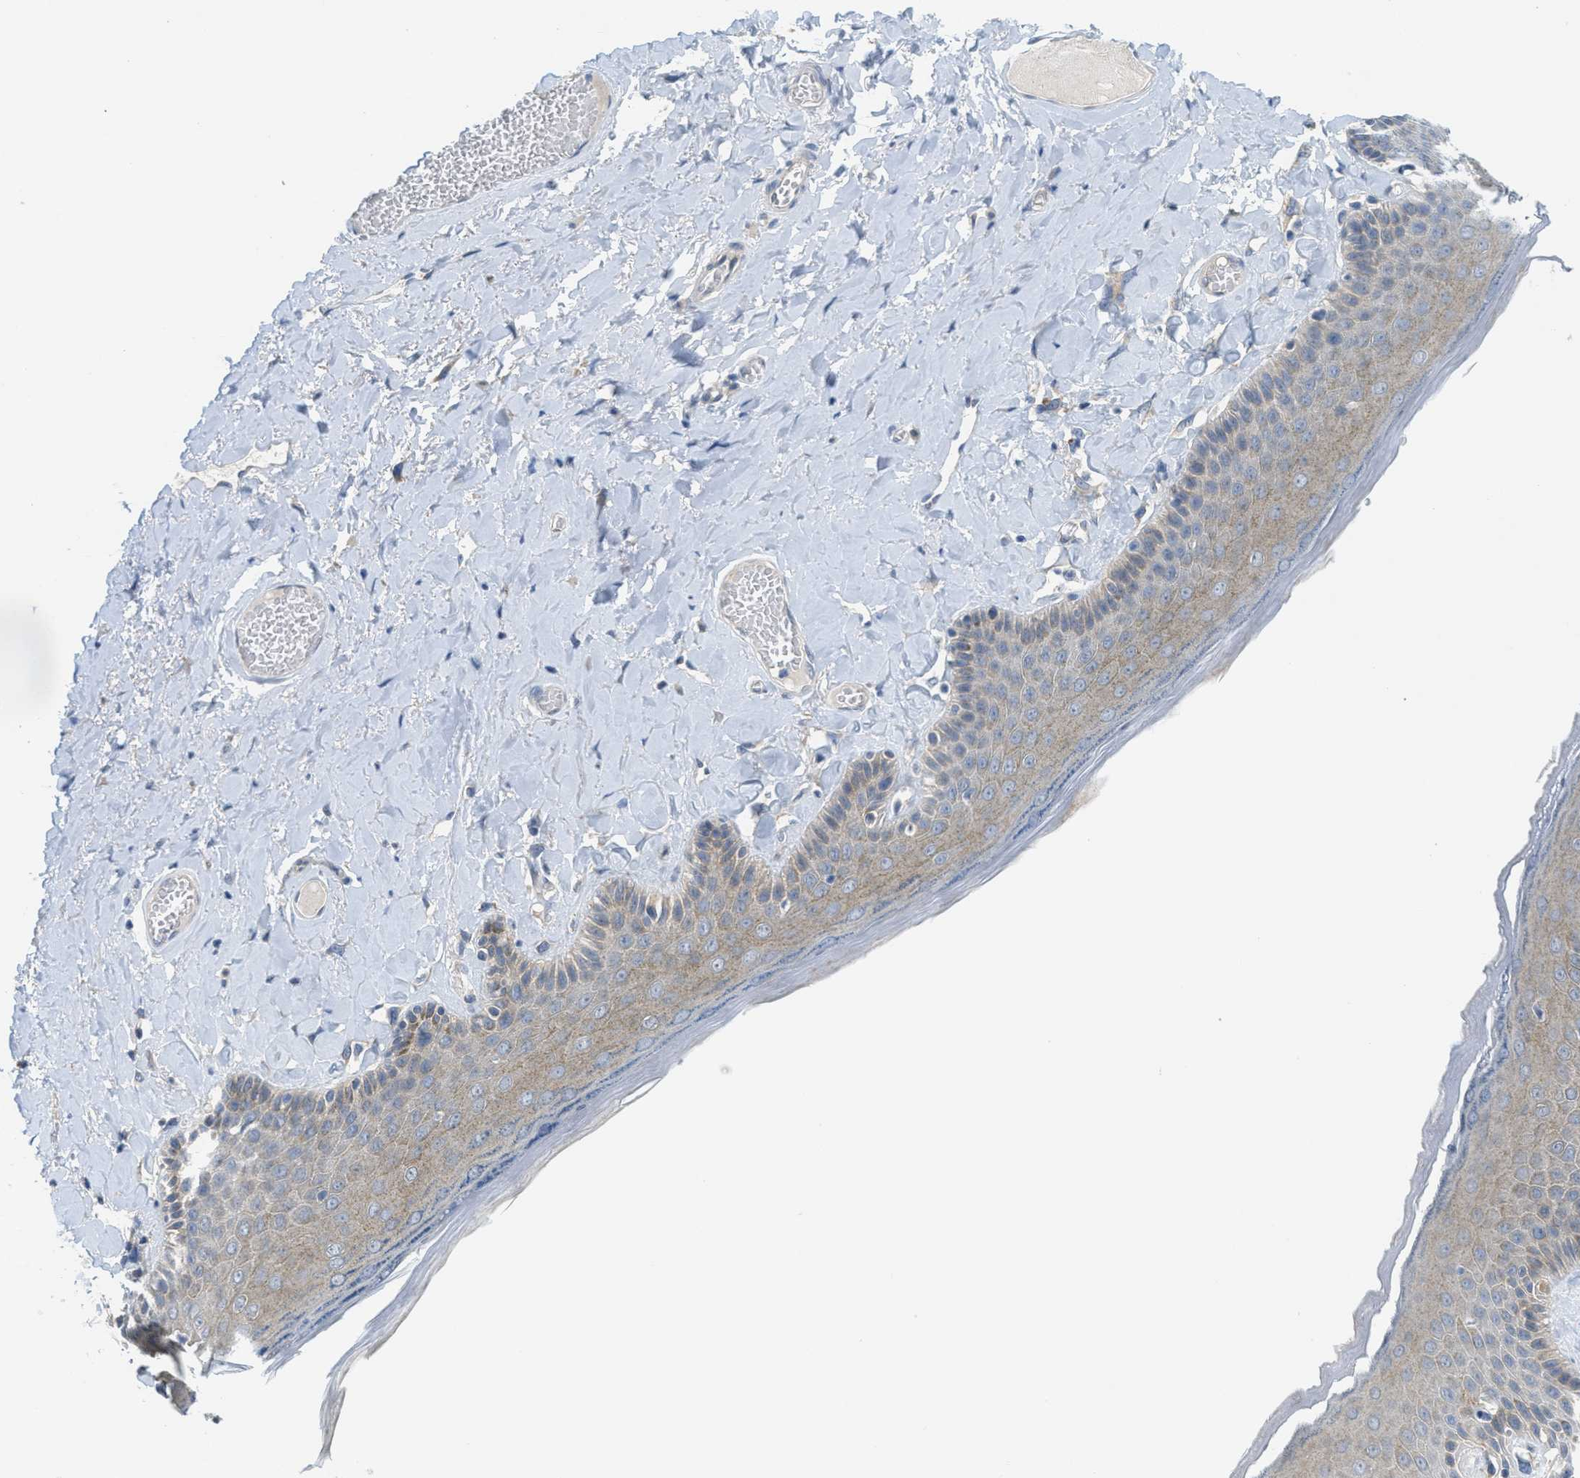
{"staining": {"intensity": "weak", "quantity": "<25%", "location": "cytoplasmic/membranous"}, "tissue": "skin", "cell_type": "Epidermal cells", "image_type": "normal", "snomed": [{"axis": "morphology", "description": "Normal tissue, NOS"}, {"axis": "topography", "description": "Anal"}], "caption": "A high-resolution photomicrograph shows immunohistochemistry (IHC) staining of unremarkable skin, which demonstrates no significant positivity in epidermal cells. (Stains: DAB immunohistochemistry (IHC) with hematoxylin counter stain, Microscopy: brightfield microscopy at high magnification).", "gene": "ZFYVE9", "patient": {"sex": "male", "age": 69}}